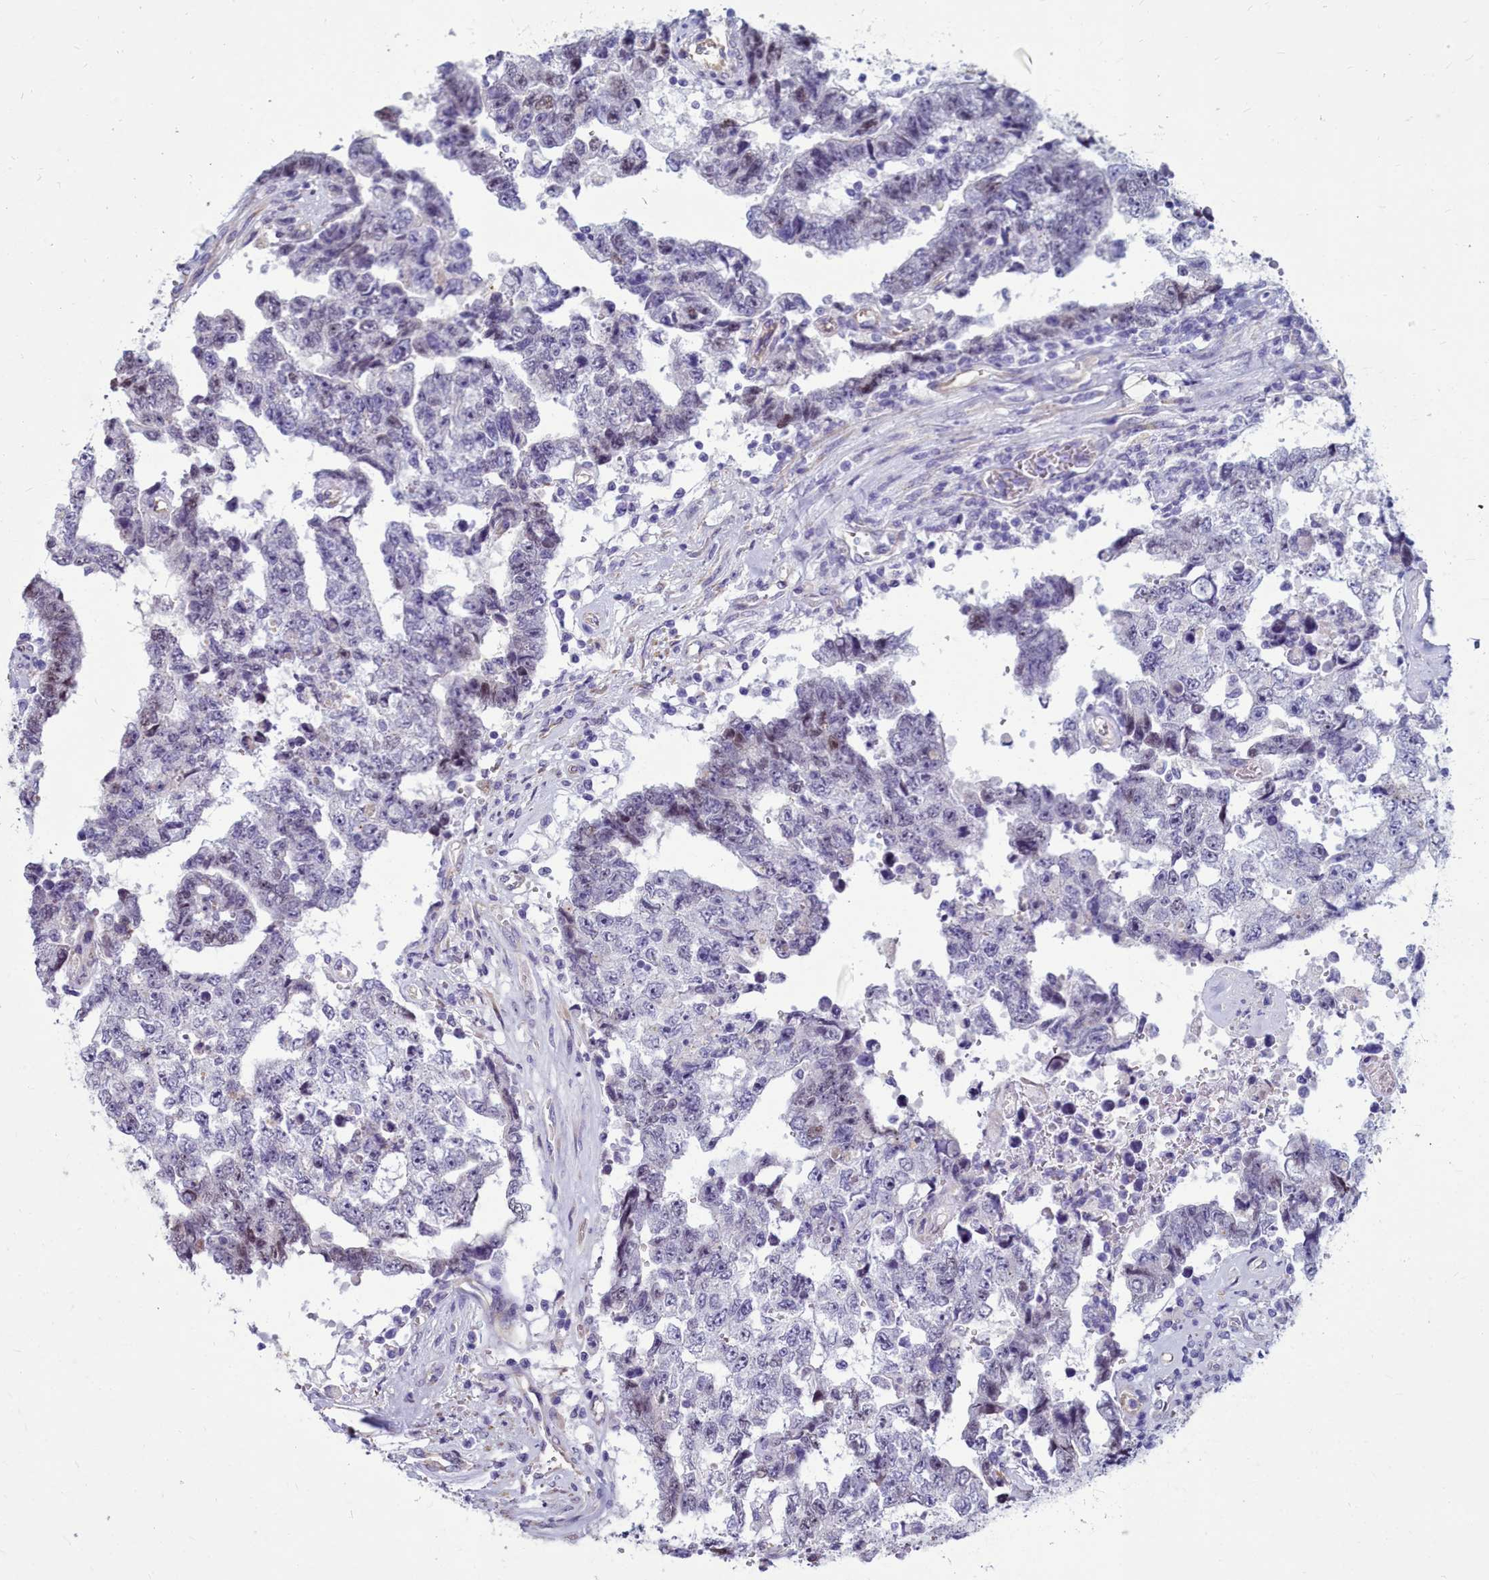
{"staining": {"intensity": "negative", "quantity": "none", "location": "none"}, "tissue": "testis cancer", "cell_type": "Tumor cells", "image_type": "cancer", "snomed": [{"axis": "morphology", "description": "Normal tissue, NOS"}, {"axis": "morphology", "description": "Carcinoma, Embryonal, NOS"}, {"axis": "topography", "description": "Testis"}, {"axis": "topography", "description": "Epididymis"}], "caption": "This is a photomicrograph of immunohistochemistry (IHC) staining of testis cancer, which shows no staining in tumor cells.", "gene": "SMPD4", "patient": {"sex": "male", "age": 25}}